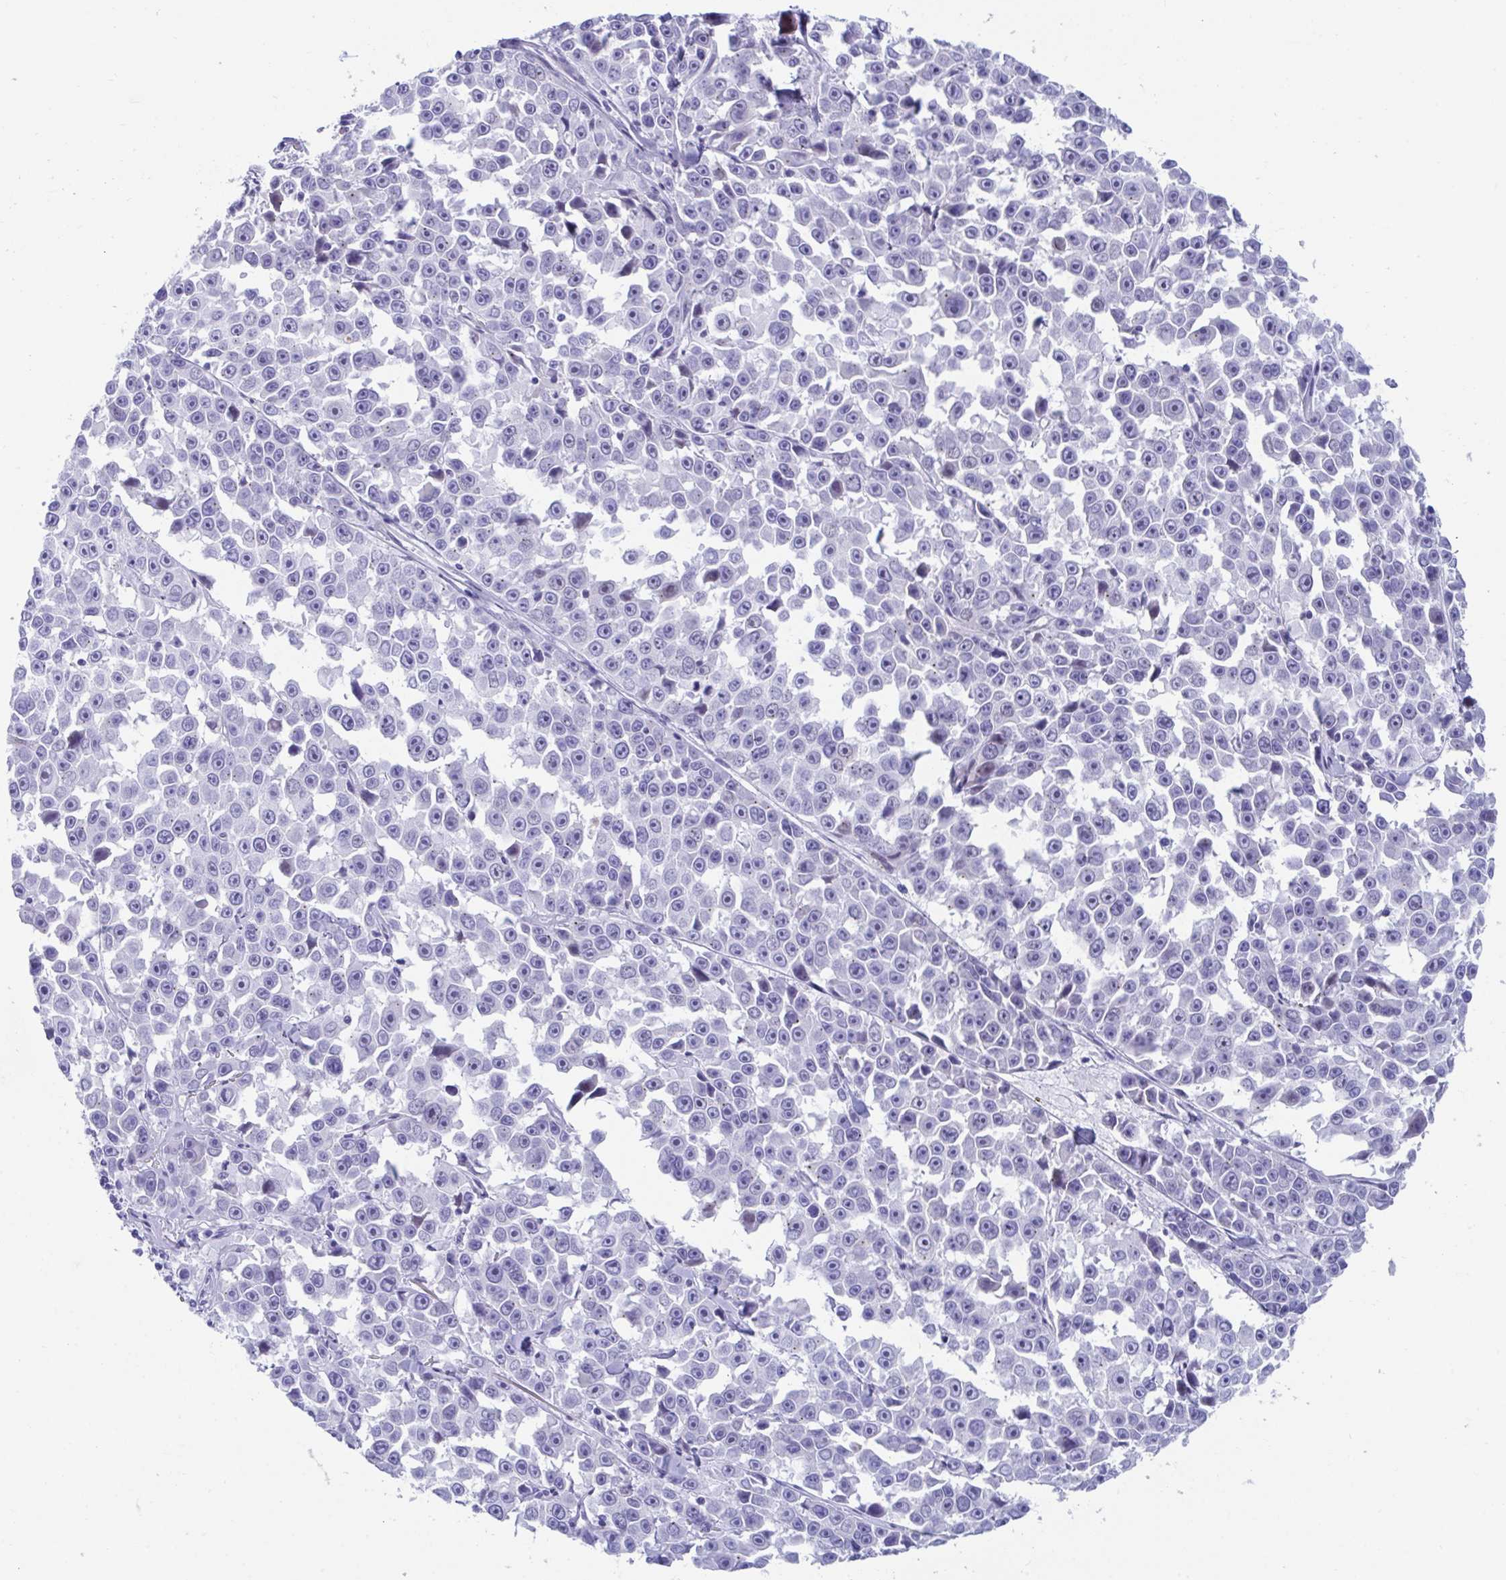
{"staining": {"intensity": "negative", "quantity": "none", "location": "none"}, "tissue": "melanoma", "cell_type": "Tumor cells", "image_type": "cancer", "snomed": [{"axis": "morphology", "description": "Malignant melanoma, NOS"}, {"axis": "topography", "description": "Skin"}], "caption": "Tumor cells show no significant staining in malignant melanoma.", "gene": "TTC30B", "patient": {"sex": "female", "age": 66}}